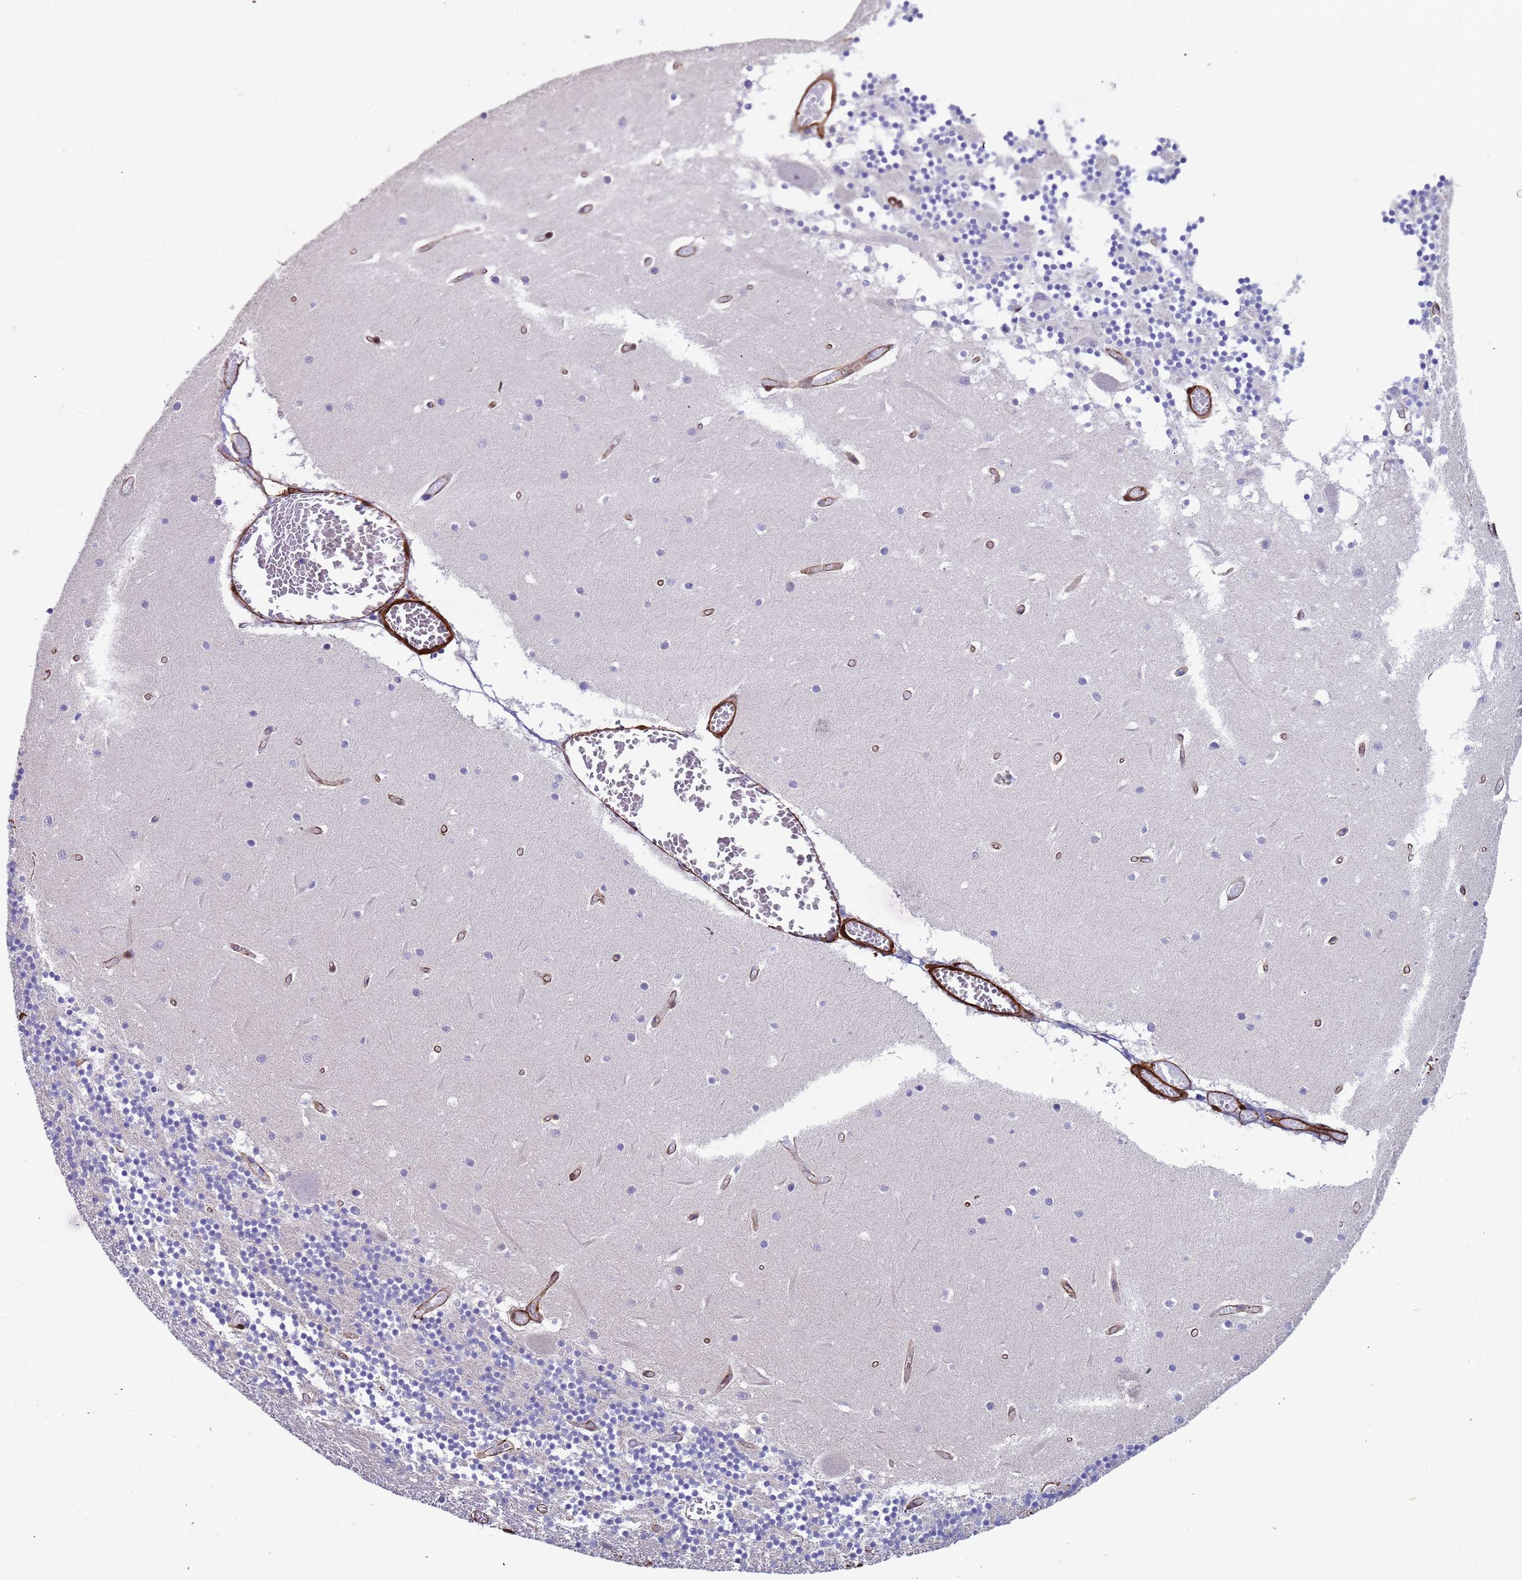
{"staining": {"intensity": "negative", "quantity": "none", "location": "none"}, "tissue": "cerebellum", "cell_type": "Cells in granular layer", "image_type": "normal", "snomed": [{"axis": "morphology", "description": "Normal tissue, NOS"}, {"axis": "topography", "description": "Cerebellum"}], "caption": "A photomicrograph of human cerebellum is negative for staining in cells in granular layer. Nuclei are stained in blue.", "gene": "EHD2", "patient": {"sex": "female", "age": 28}}